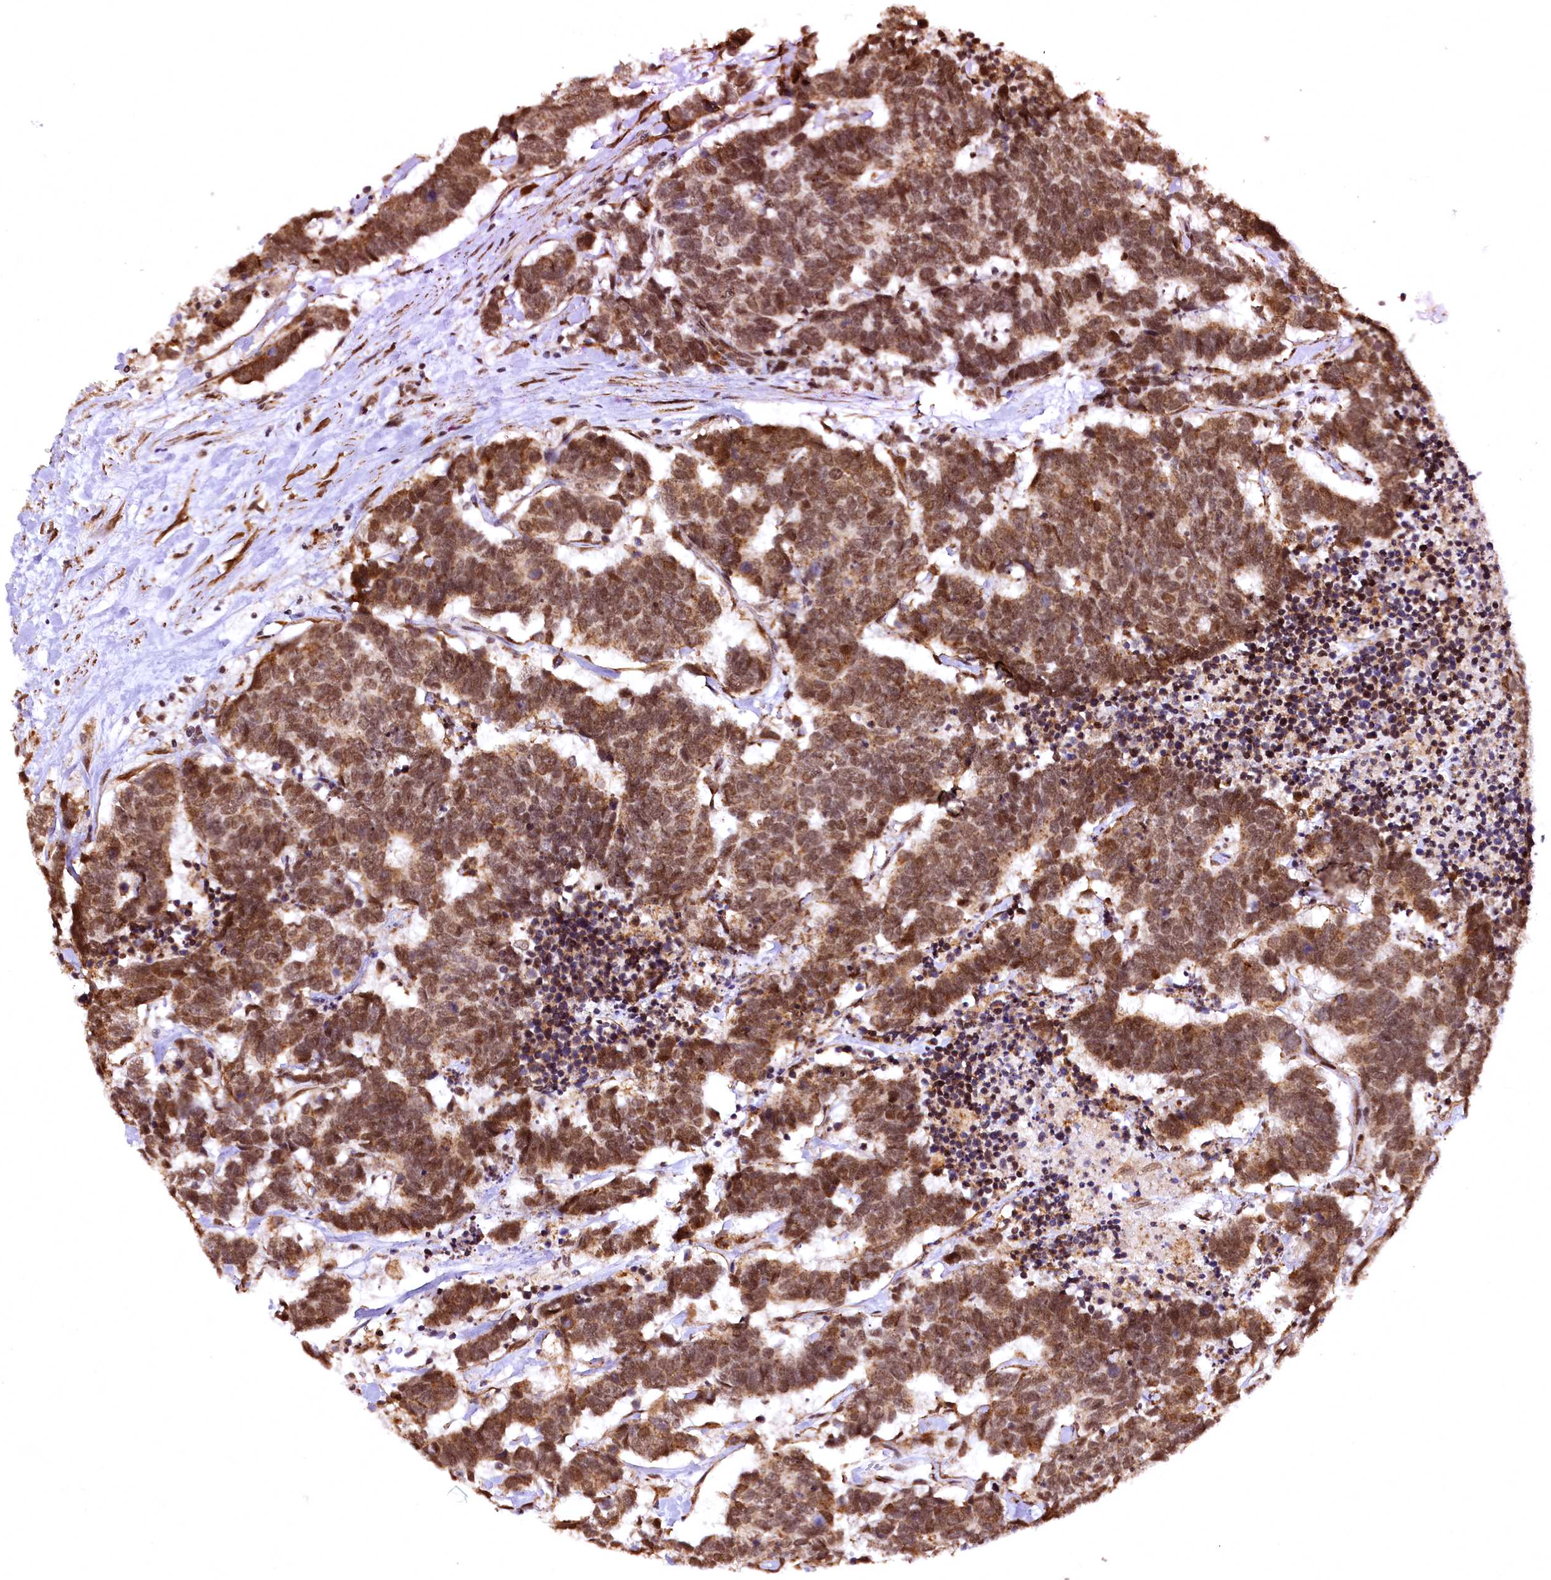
{"staining": {"intensity": "strong", "quantity": ">75%", "location": "cytoplasmic/membranous,nuclear"}, "tissue": "carcinoid", "cell_type": "Tumor cells", "image_type": "cancer", "snomed": [{"axis": "morphology", "description": "Carcinoma, NOS"}, {"axis": "morphology", "description": "Carcinoid, malignant, NOS"}, {"axis": "topography", "description": "Urinary bladder"}], "caption": "Strong cytoplasmic/membranous and nuclear staining for a protein is seen in about >75% of tumor cells of carcinoid using IHC.", "gene": "PDS5B", "patient": {"sex": "male", "age": 57}}